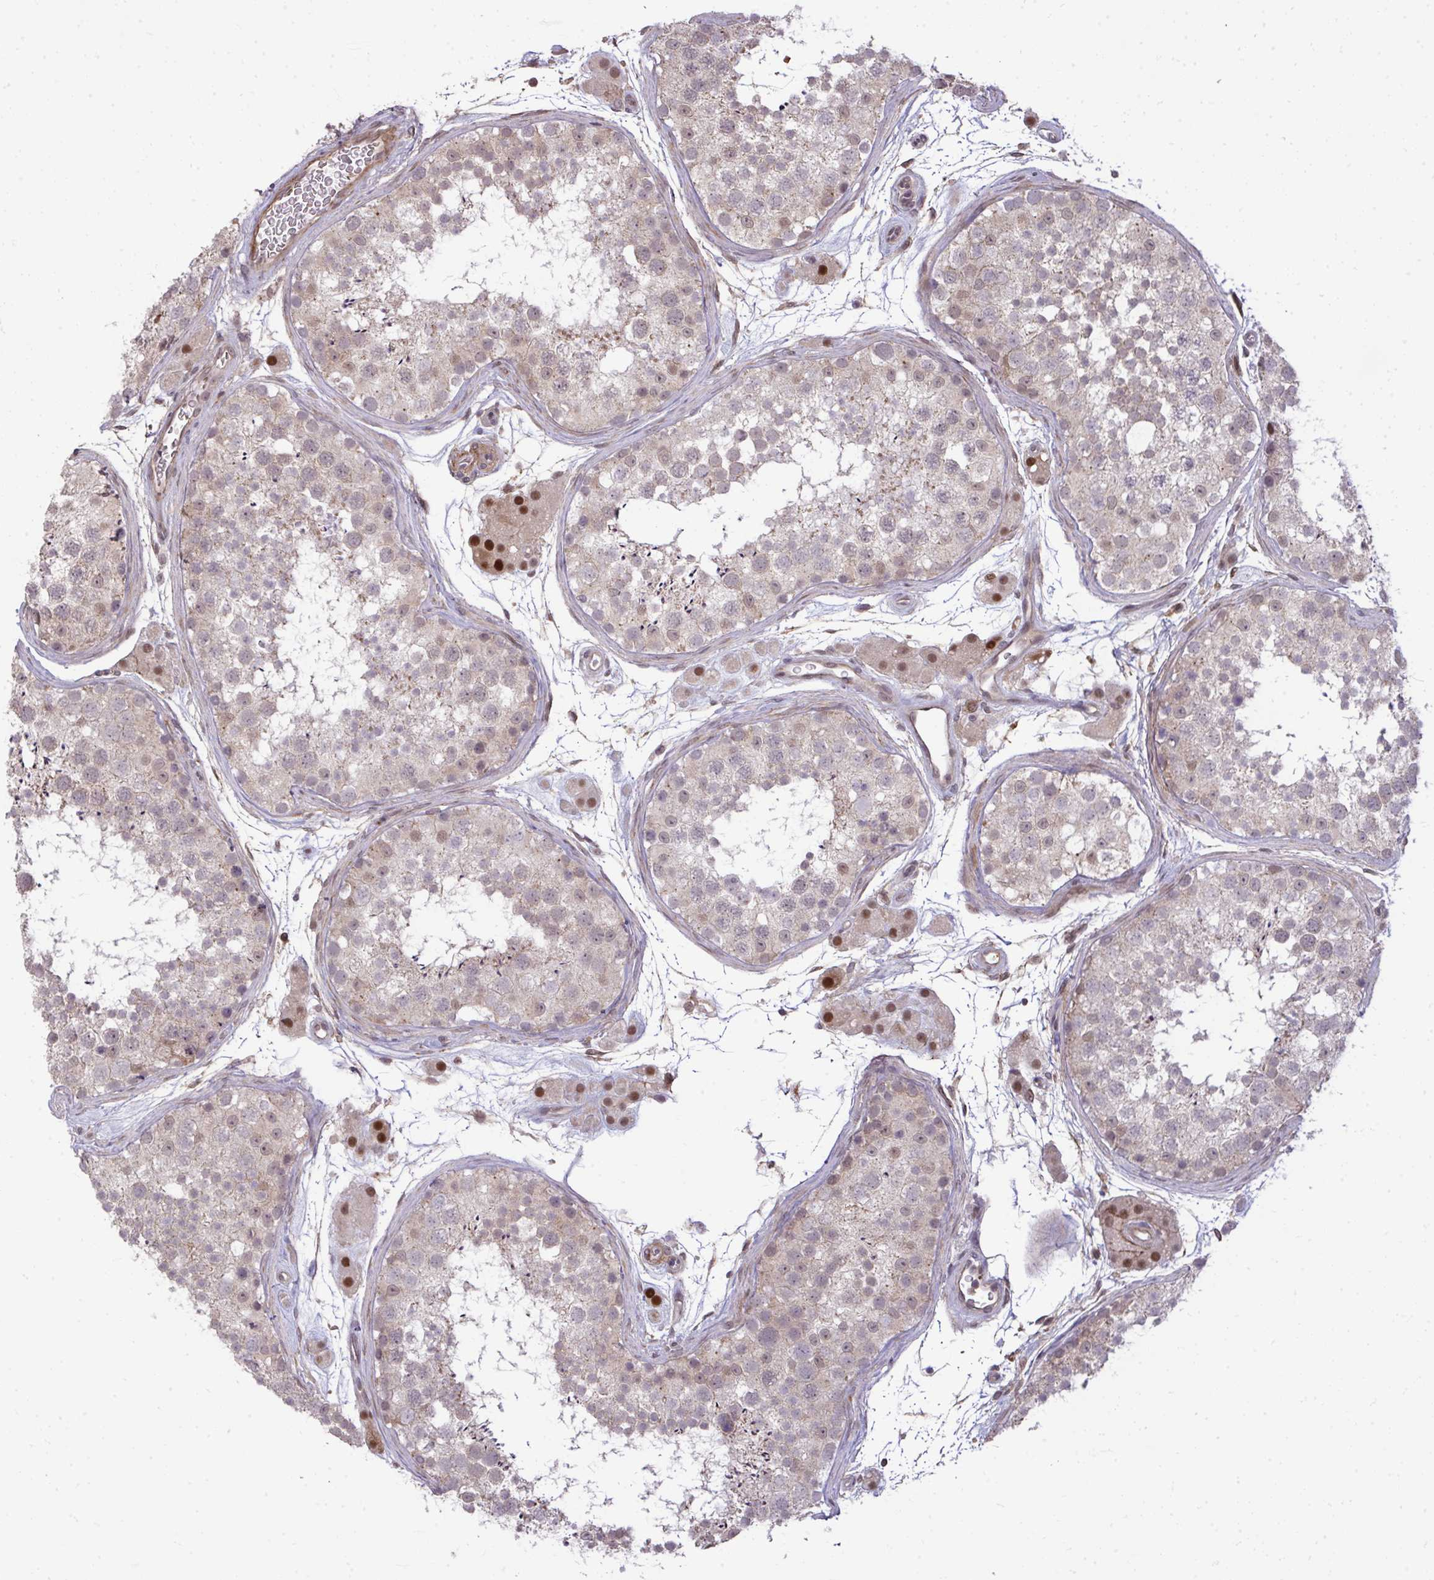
{"staining": {"intensity": "moderate", "quantity": "<25%", "location": "cytoplasmic/membranous"}, "tissue": "testis", "cell_type": "Cells in seminiferous ducts", "image_type": "normal", "snomed": [{"axis": "morphology", "description": "Normal tissue, NOS"}, {"axis": "topography", "description": "Testis"}], "caption": "Protein analysis of benign testis shows moderate cytoplasmic/membranous positivity in approximately <25% of cells in seminiferous ducts. The protein is shown in brown color, while the nuclei are stained blue.", "gene": "ZSCAN9", "patient": {"sex": "male", "age": 41}}